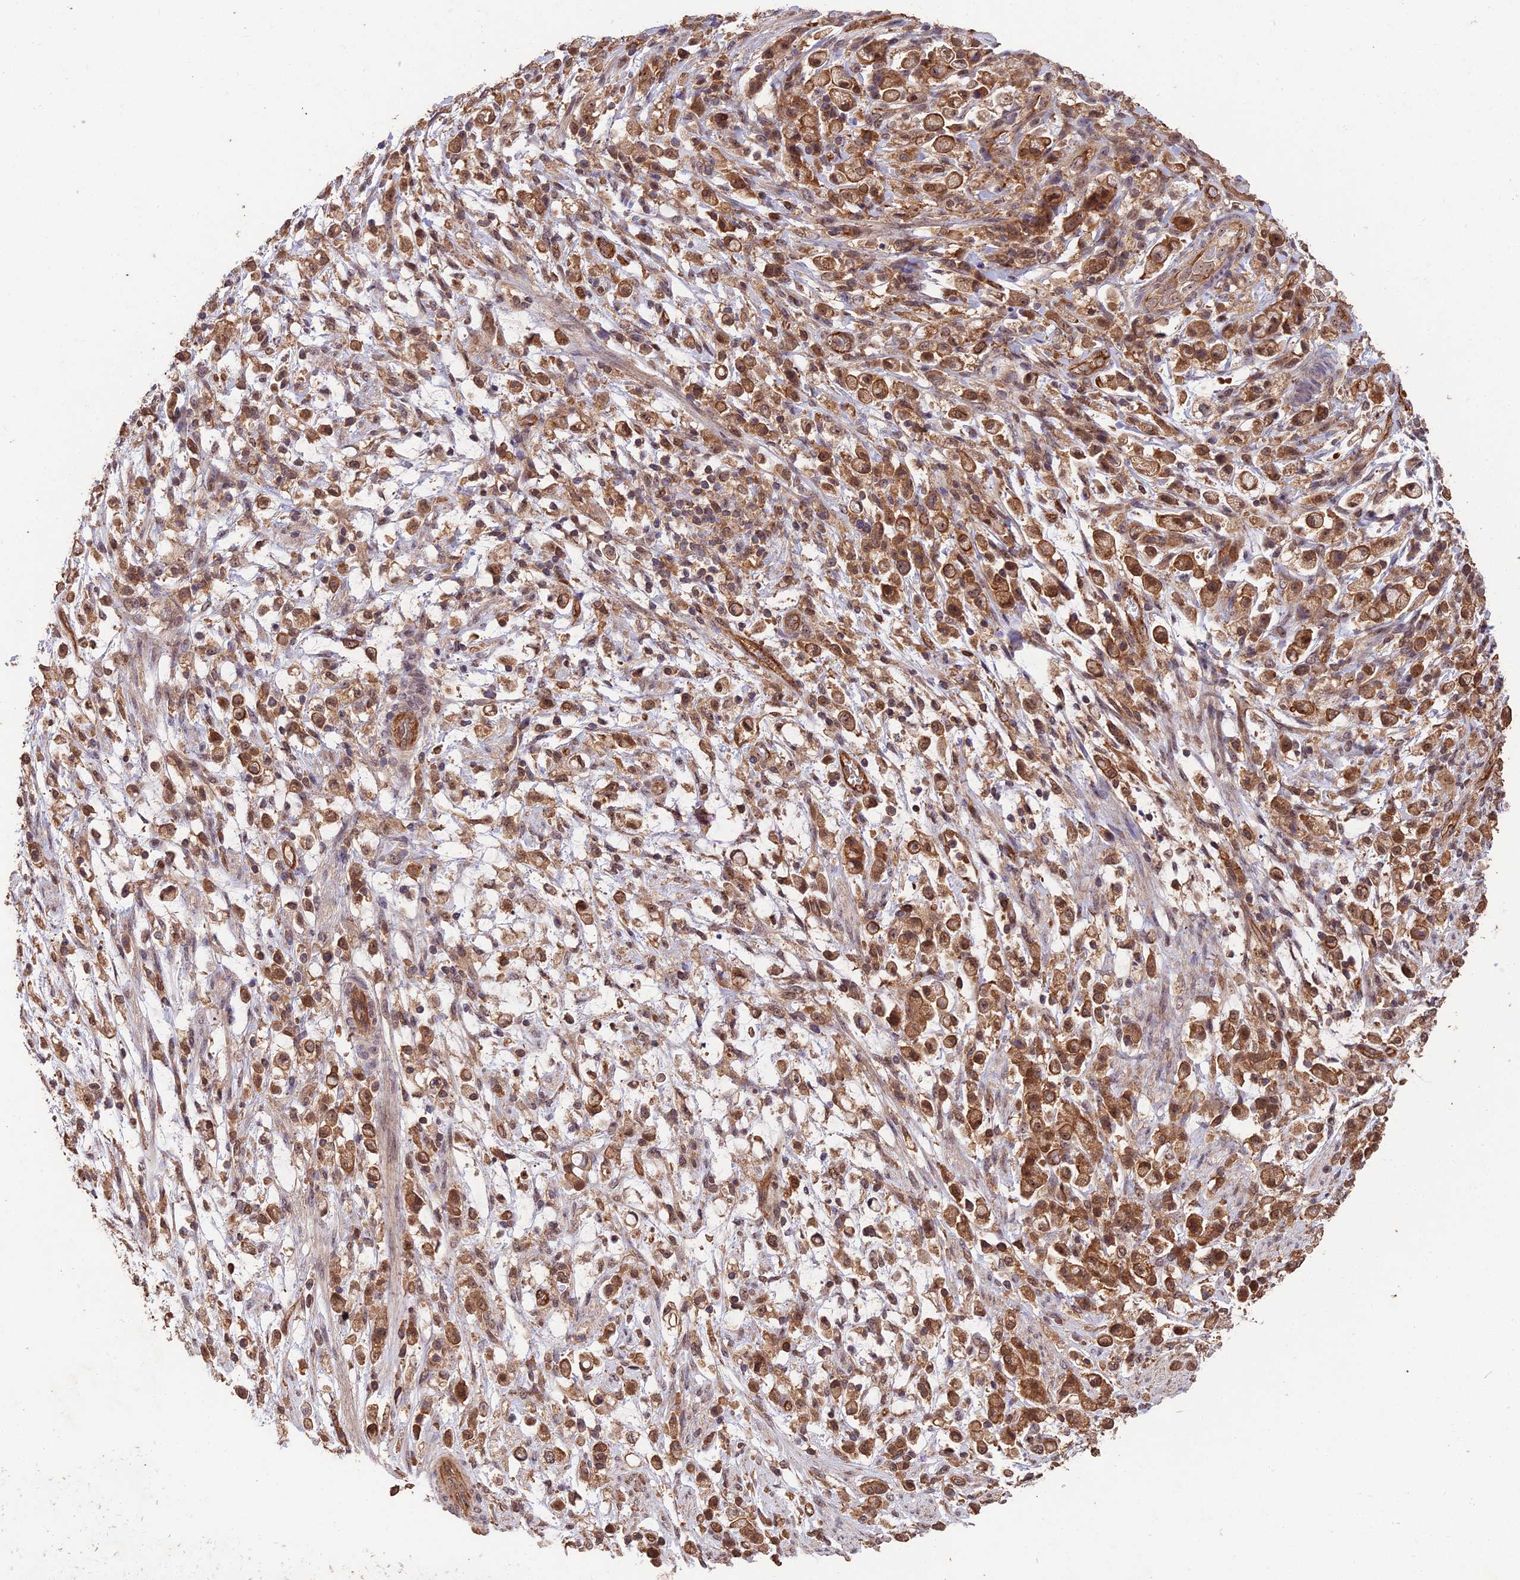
{"staining": {"intensity": "strong", "quantity": ">75%", "location": "cytoplasmic/membranous,nuclear"}, "tissue": "stomach cancer", "cell_type": "Tumor cells", "image_type": "cancer", "snomed": [{"axis": "morphology", "description": "Adenocarcinoma, NOS"}, {"axis": "topography", "description": "Stomach"}], "caption": "Immunohistochemistry photomicrograph of stomach cancer stained for a protein (brown), which reveals high levels of strong cytoplasmic/membranous and nuclear staining in approximately >75% of tumor cells.", "gene": "RALGAPA2", "patient": {"sex": "female", "age": 60}}